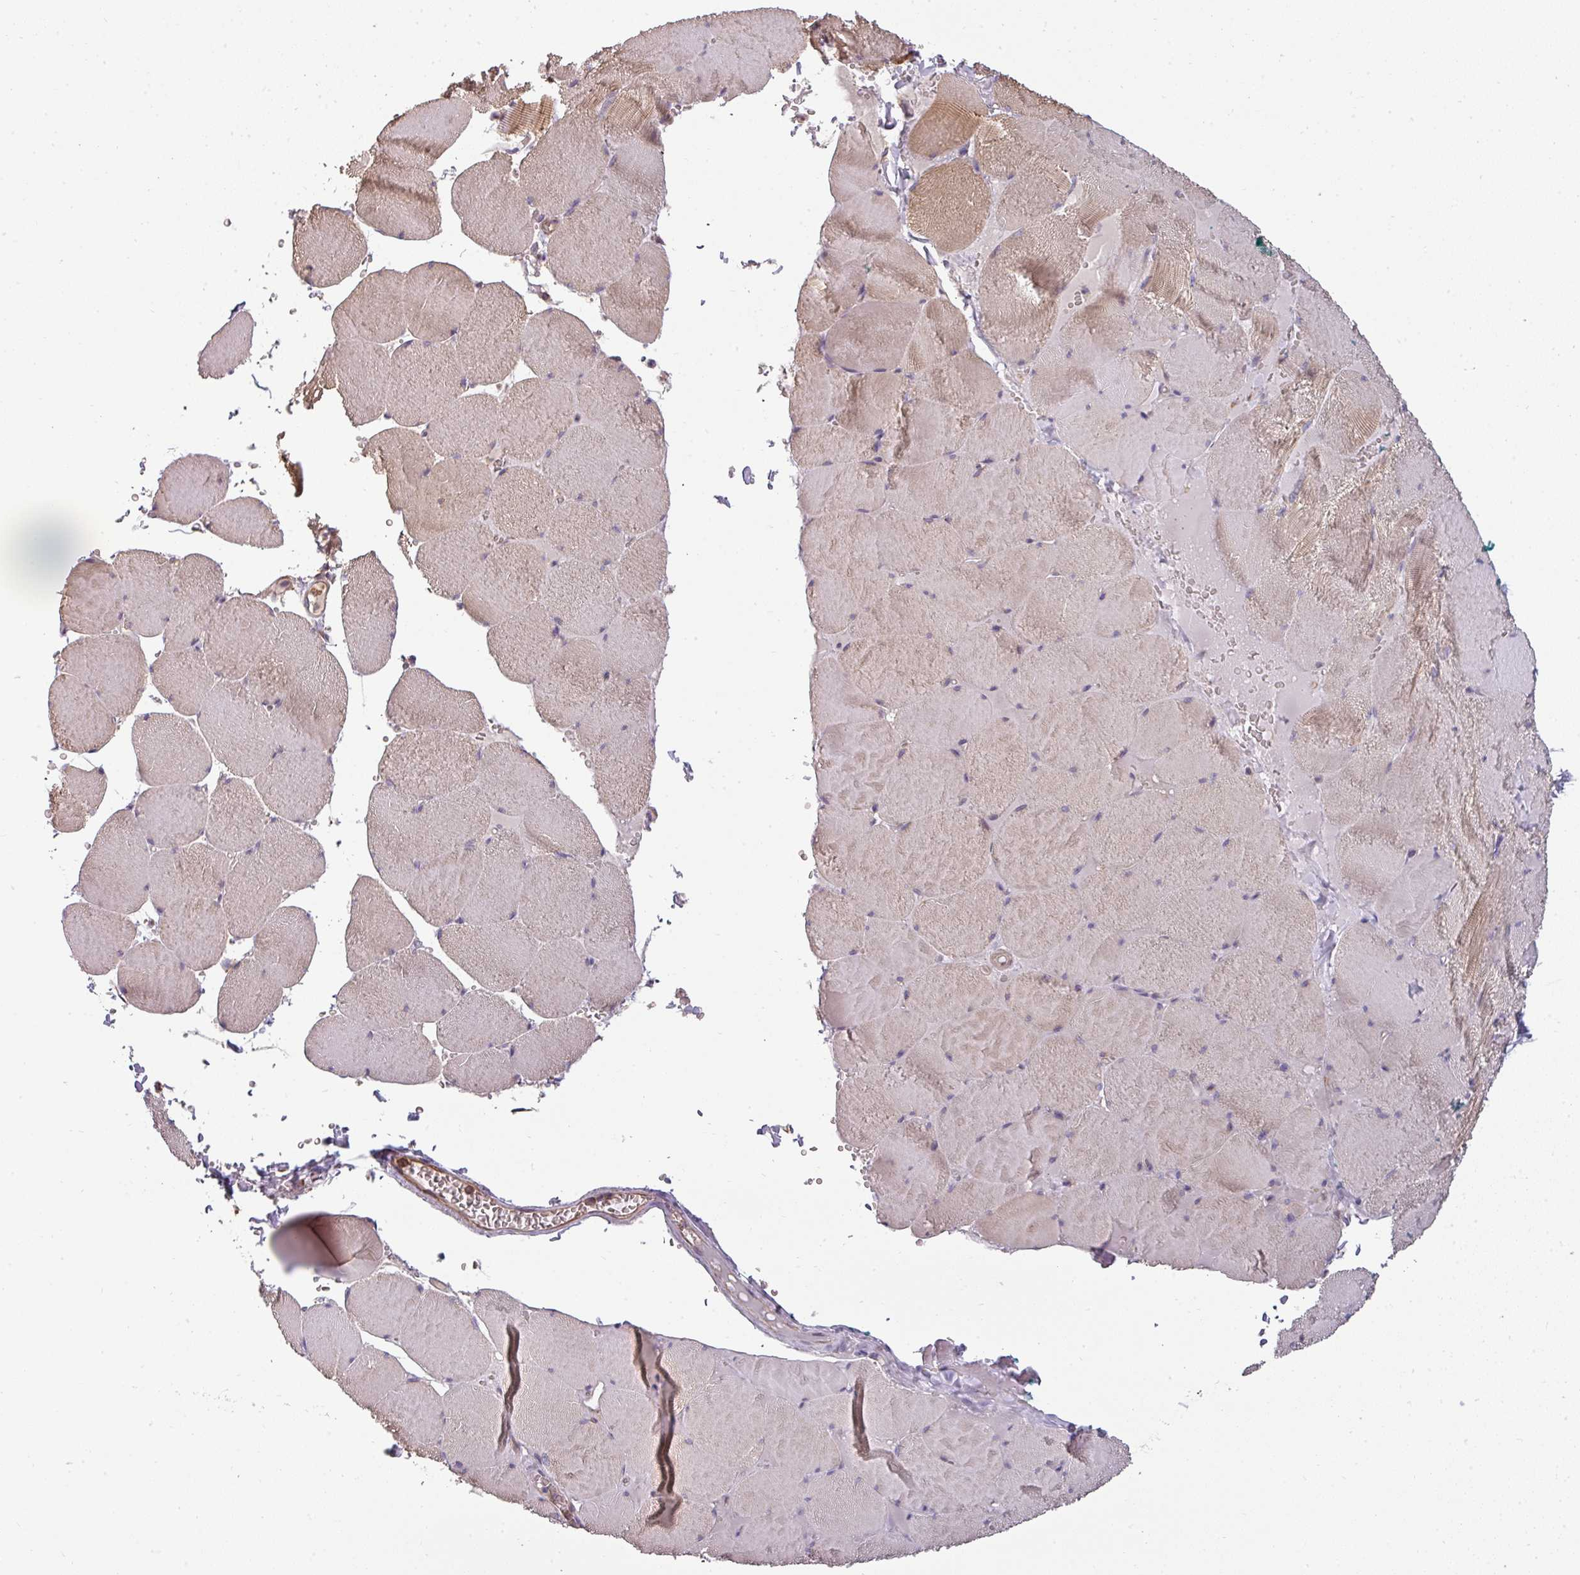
{"staining": {"intensity": "weak", "quantity": "25%-75%", "location": "cytoplasmic/membranous"}, "tissue": "skeletal muscle", "cell_type": "Myocytes", "image_type": "normal", "snomed": [{"axis": "morphology", "description": "Normal tissue, NOS"}, {"axis": "topography", "description": "Skeletal muscle"}, {"axis": "topography", "description": "Head-Neck"}], "caption": "Protein expression analysis of unremarkable human skeletal muscle reveals weak cytoplasmic/membranous staining in approximately 25%-75% of myocytes. Immunohistochemistry (ihc) stains the protein of interest in brown and the nuclei are stained blue.", "gene": "ZNF835", "patient": {"sex": "male", "age": 66}}